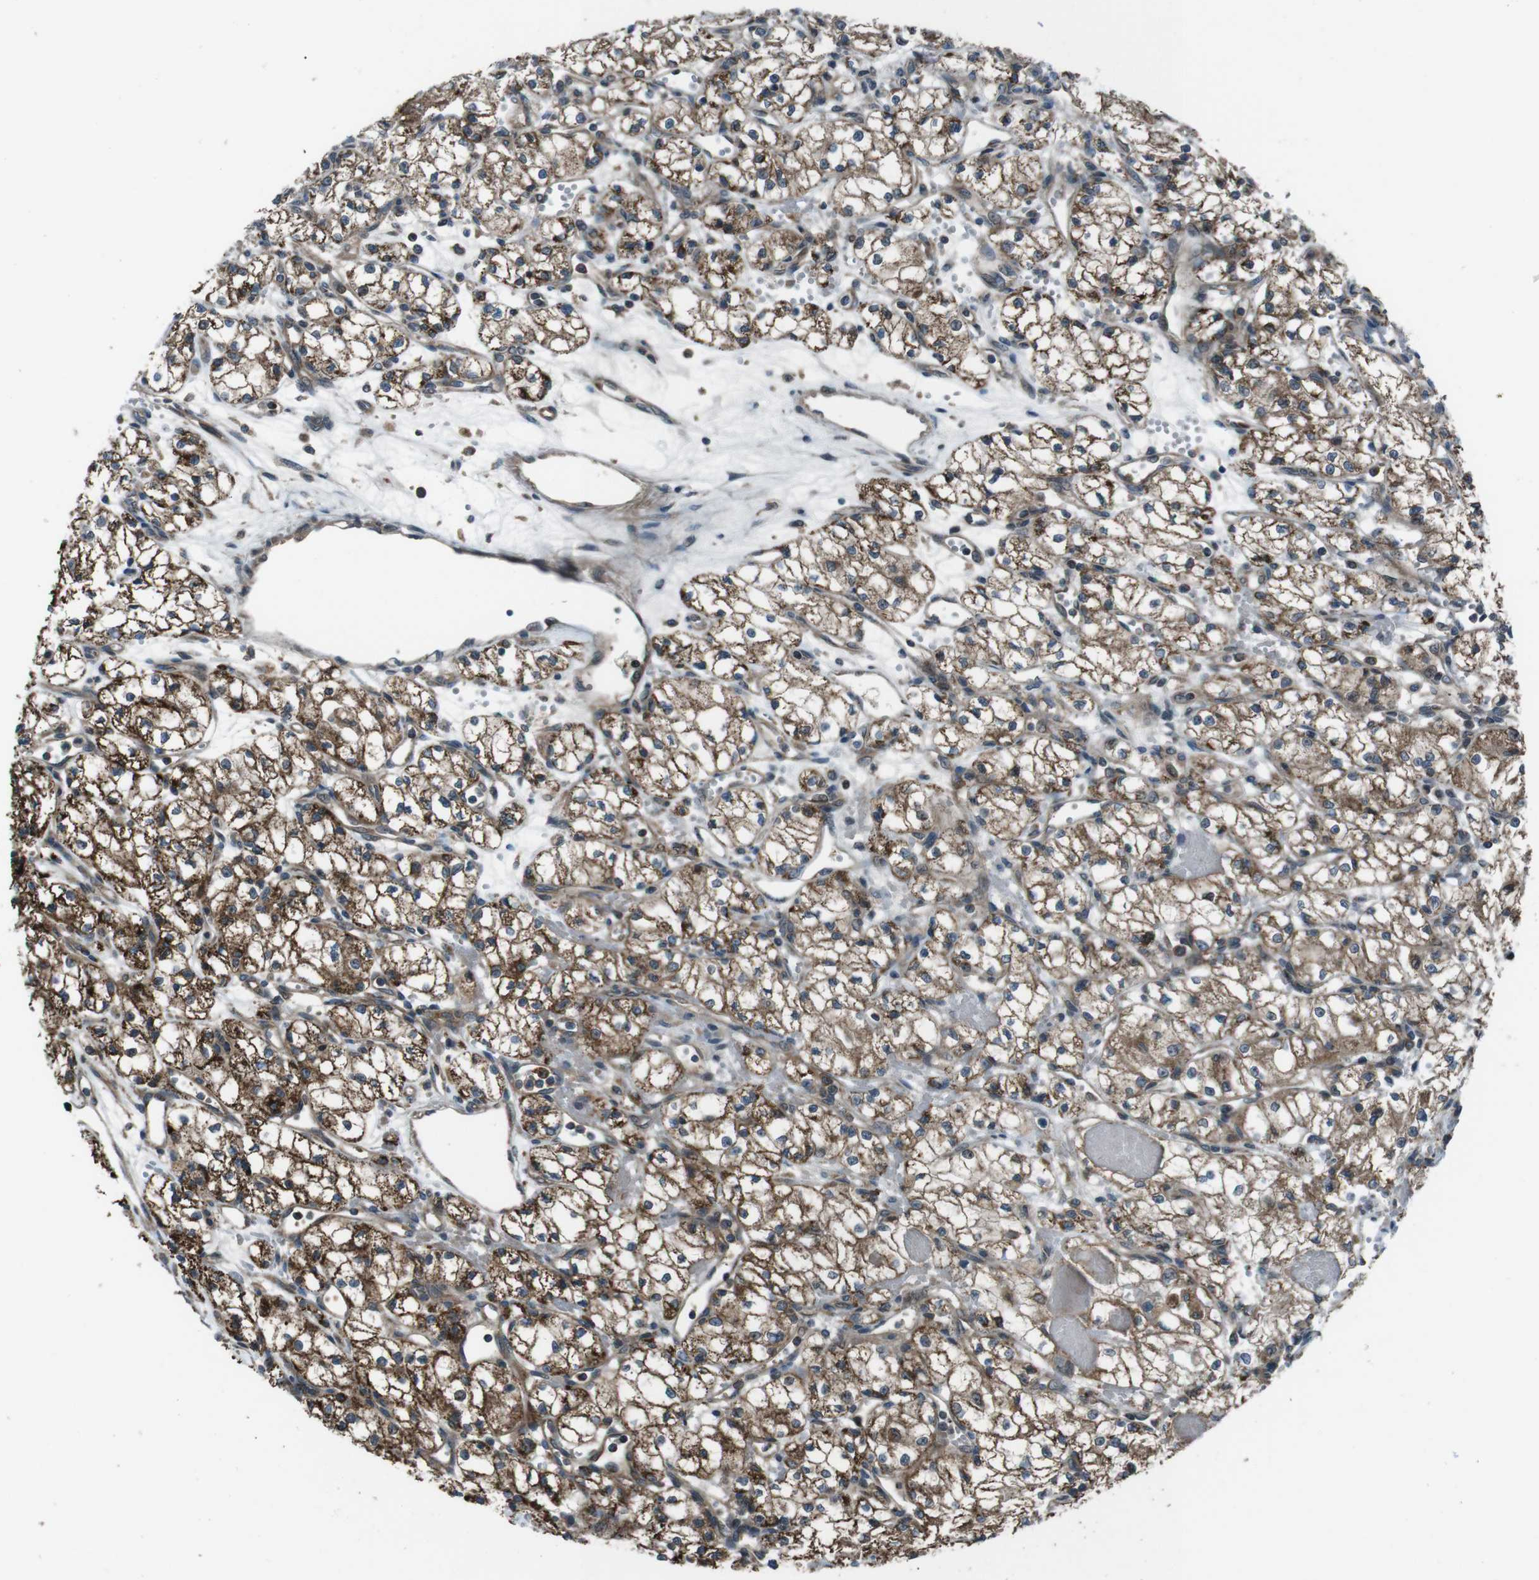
{"staining": {"intensity": "strong", "quantity": ">75%", "location": "cytoplasmic/membranous"}, "tissue": "renal cancer", "cell_type": "Tumor cells", "image_type": "cancer", "snomed": [{"axis": "morphology", "description": "Normal tissue, NOS"}, {"axis": "morphology", "description": "Adenocarcinoma, NOS"}, {"axis": "topography", "description": "Kidney"}], "caption": "The photomicrograph shows immunohistochemical staining of adenocarcinoma (renal). There is strong cytoplasmic/membranous expression is appreciated in approximately >75% of tumor cells. (DAB IHC, brown staining for protein, blue staining for nuclei).", "gene": "SLC27A4", "patient": {"sex": "male", "age": 59}}